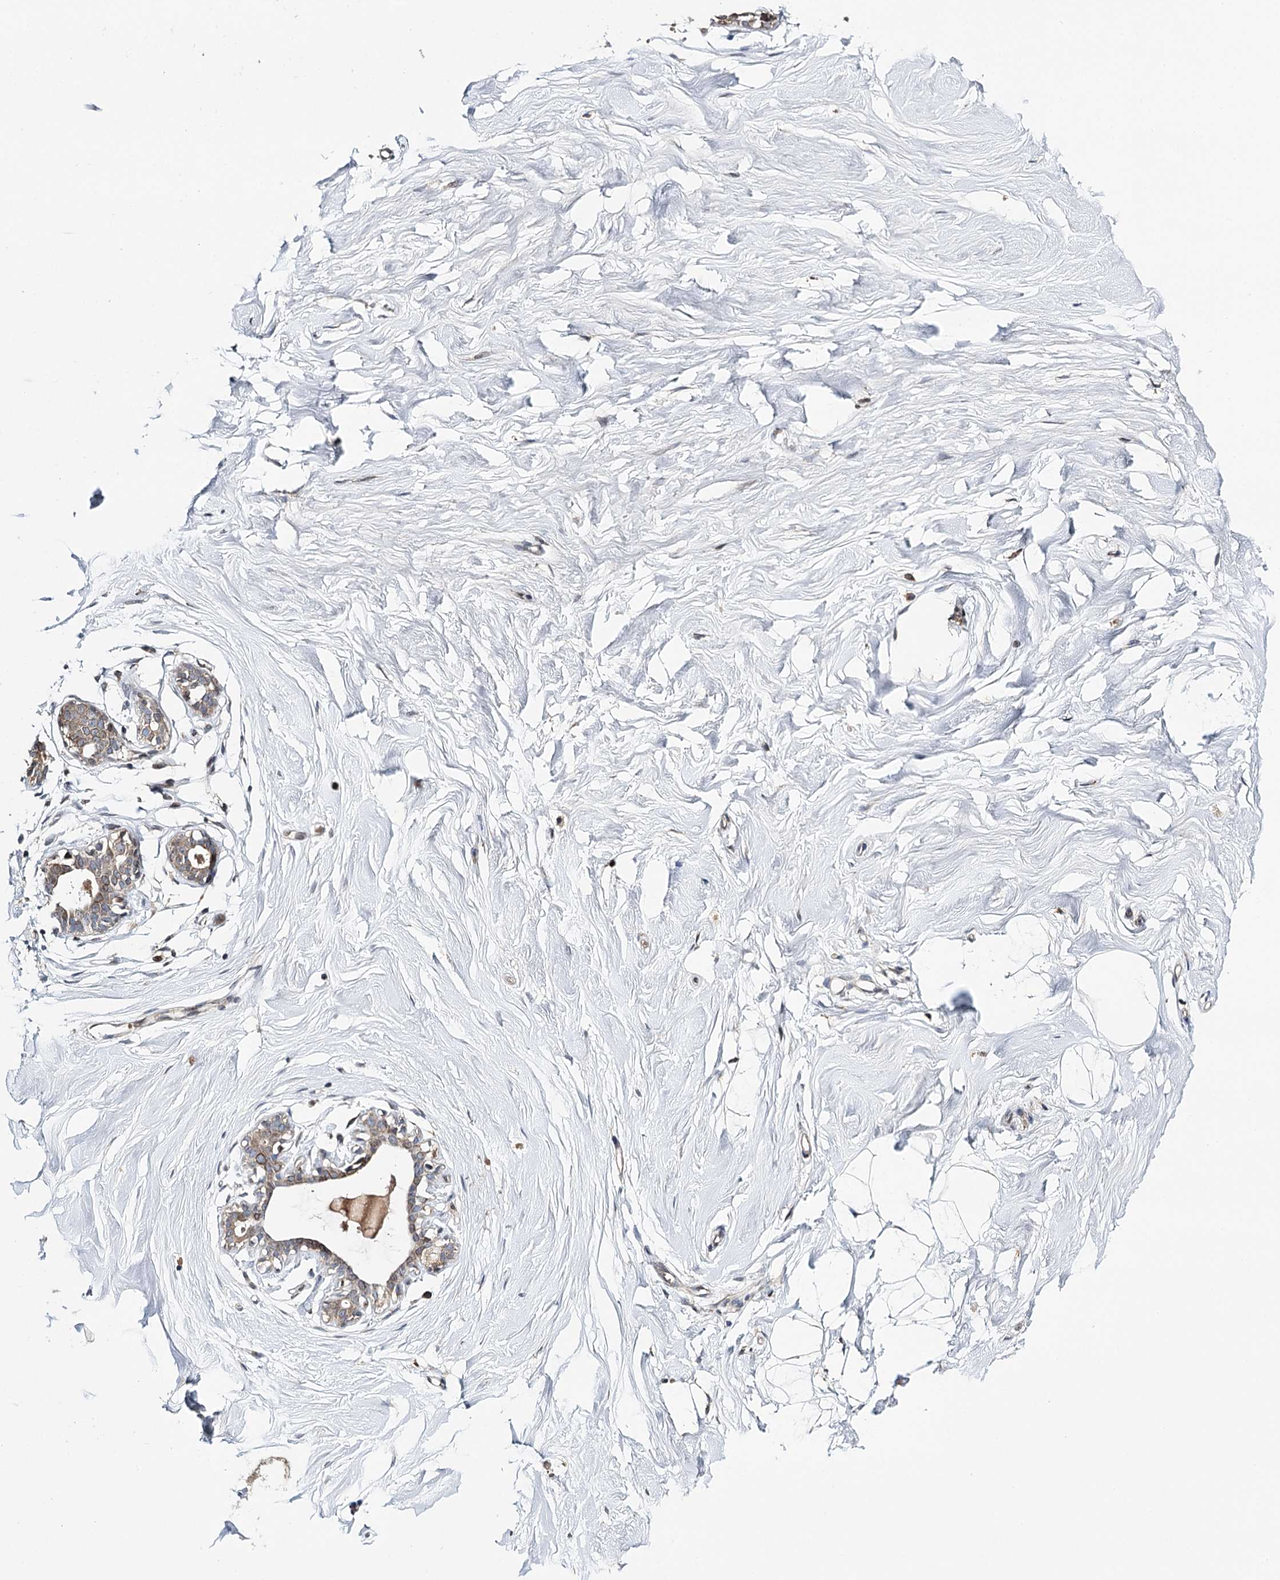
{"staining": {"intensity": "weak", "quantity": "<25%", "location": "cytoplasmic/membranous"}, "tissue": "breast", "cell_type": "Adipocytes", "image_type": "normal", "snomed": [{"axis": "morphology", "description": "Normal tissue, NOS"}, {"axis": "morphology", "description": "Adenoma, NOS"}, {"axis": "topography", "description": "Breast"}], "caption": "DAB immunohistochemical staining of unremarkable human breast reveals no significant expression in adipocytes.", "gene": "CFAP46", "patient": {"sex": "female", "age": 23}}